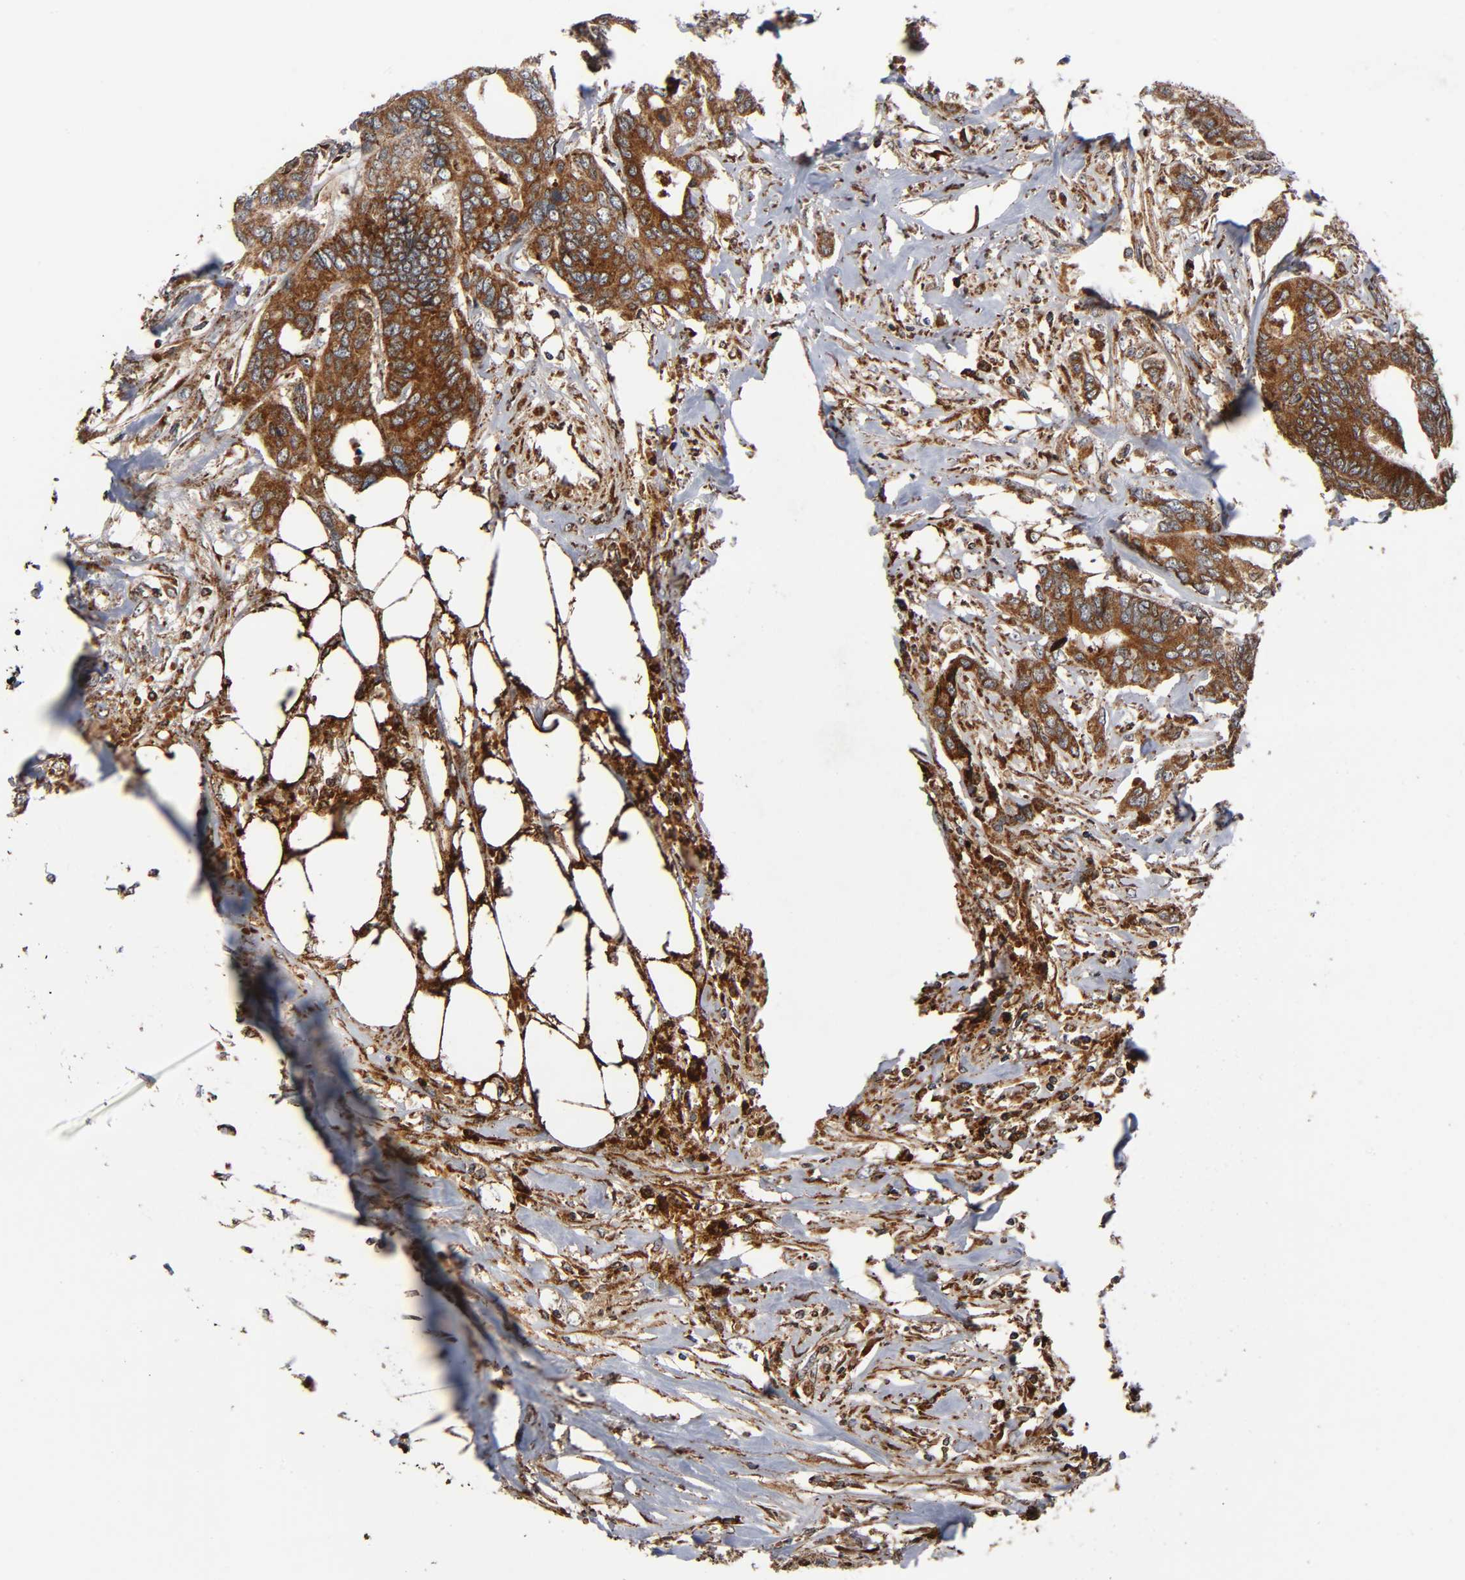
{"staining": {"intensity": "moderate", "quantity": ">75%", "location": "cytoplasmic/membranous"}, "tissue": "colorectal cancer", "cell_type": "Tumor cells", "image_type": "cancer", "snomed": [{"axis": "morphology", "description": "Adenocarcinoma, NOS"}, {"axis": "topography", "description": "Rectum"}], "caption": "The histopathology image exhibits immunohistochemical staining of adenocarcinoma (colorectal). There is moderate cytoplasmic/membranous expression is appreciated in approximately >75% of tumor cells. The staining was performed using DAB (3,3'-diaminobenzidine) to visualize the protein expression in brown, while the nuclei were stained in blue with hematoxylin (Magnification: 20x).", "gene": "MAP3K1", "patient": {"sex": "male", "age": 55}}